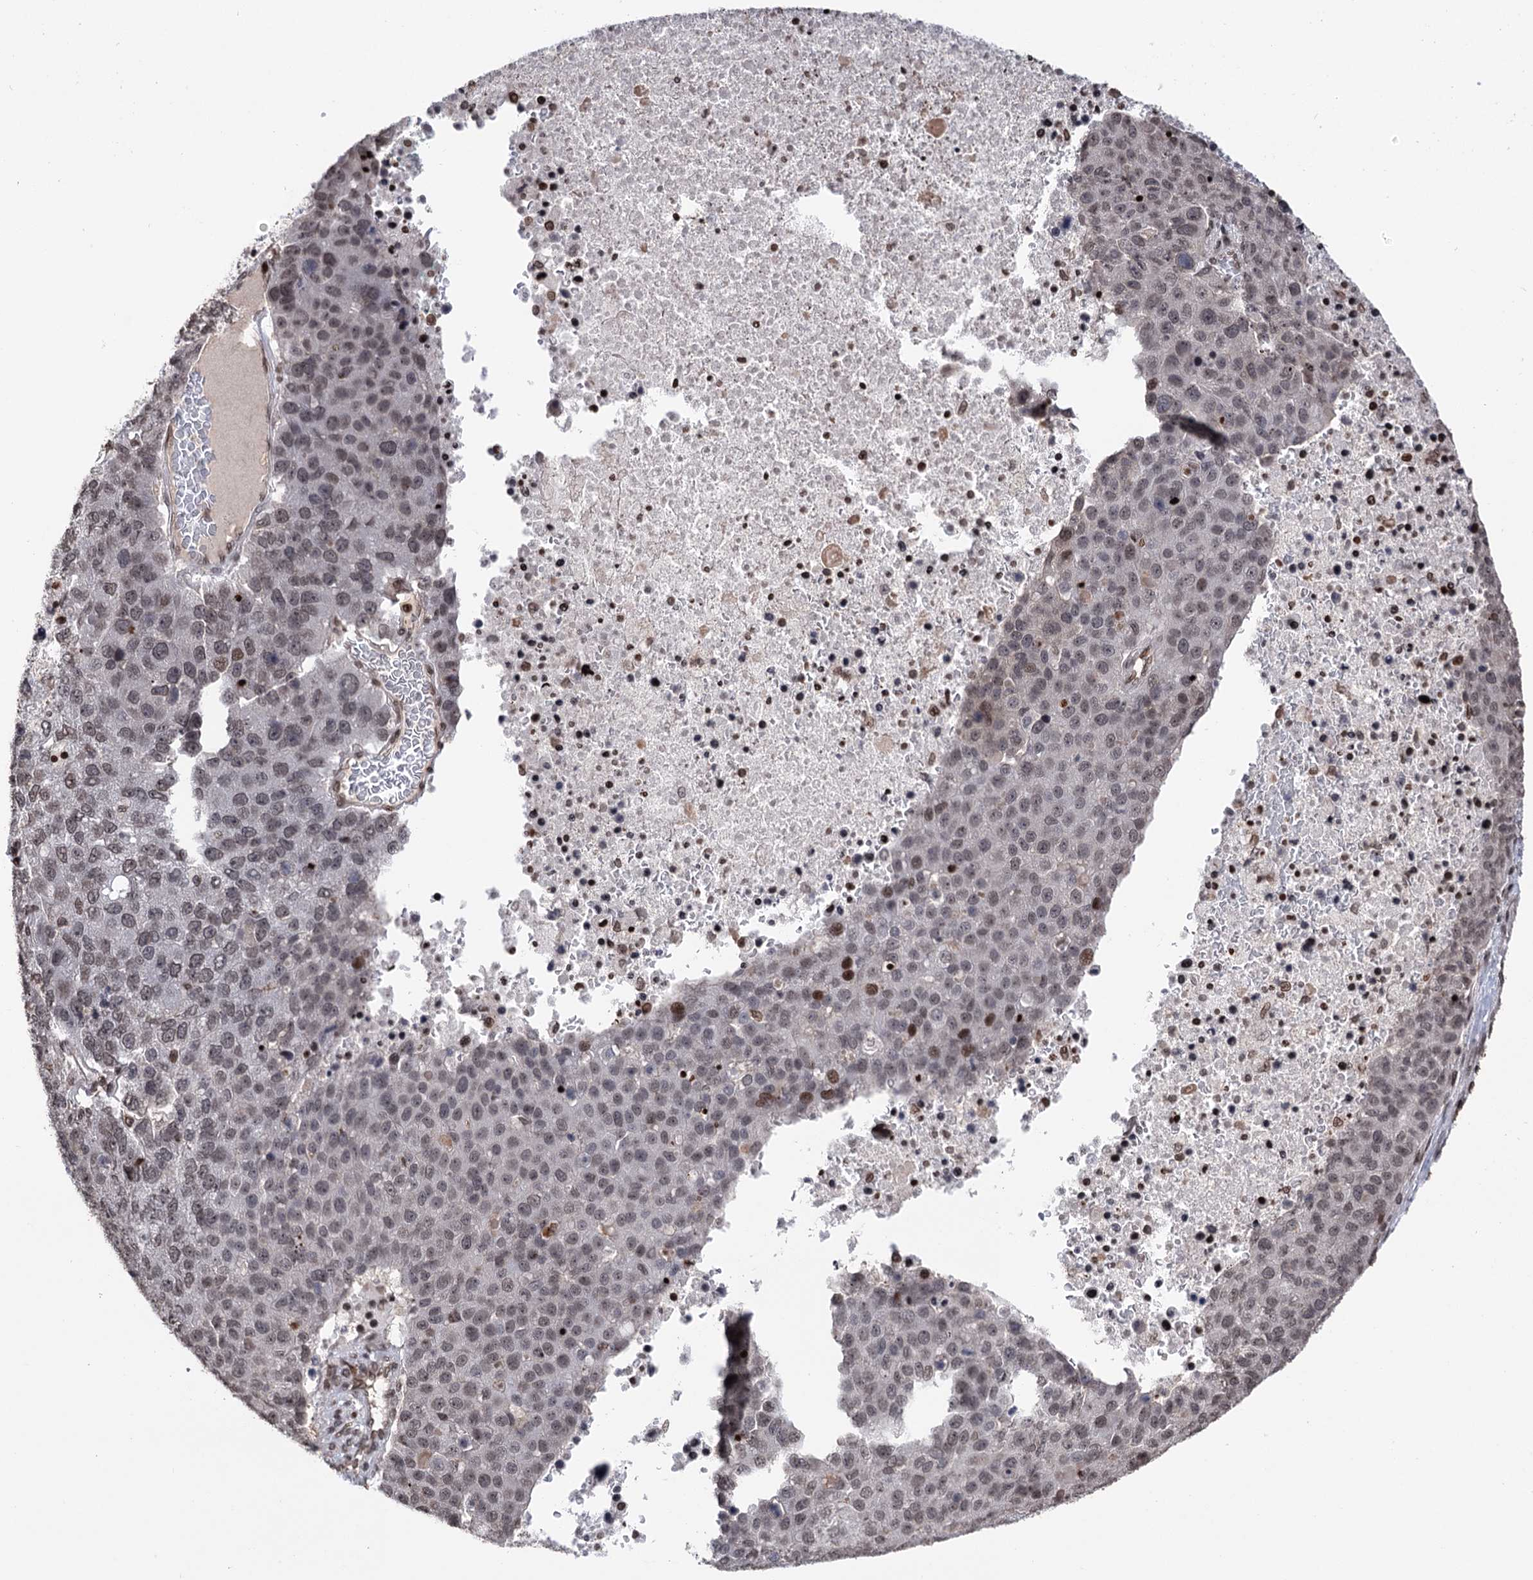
{"staining": {"intensity": "moderate", "quantity": "<25%", "location": "nuclear"}, "tissue": "pancreatic cancer", "cell_type": "Tumor cells", "image_type": "cancer", "snomed": [{"axis": "morphology", "description": "Adenocarcinoma, NOS"}, {"axis": "topography", "description": "Pancreas"}], "caption": "Pancreatic cancer stained for a protein exhibits moderate nuclear positivity in tumor cells.", "gene": "CCDC77", "patient": {"sex": "female", "age": 61}}